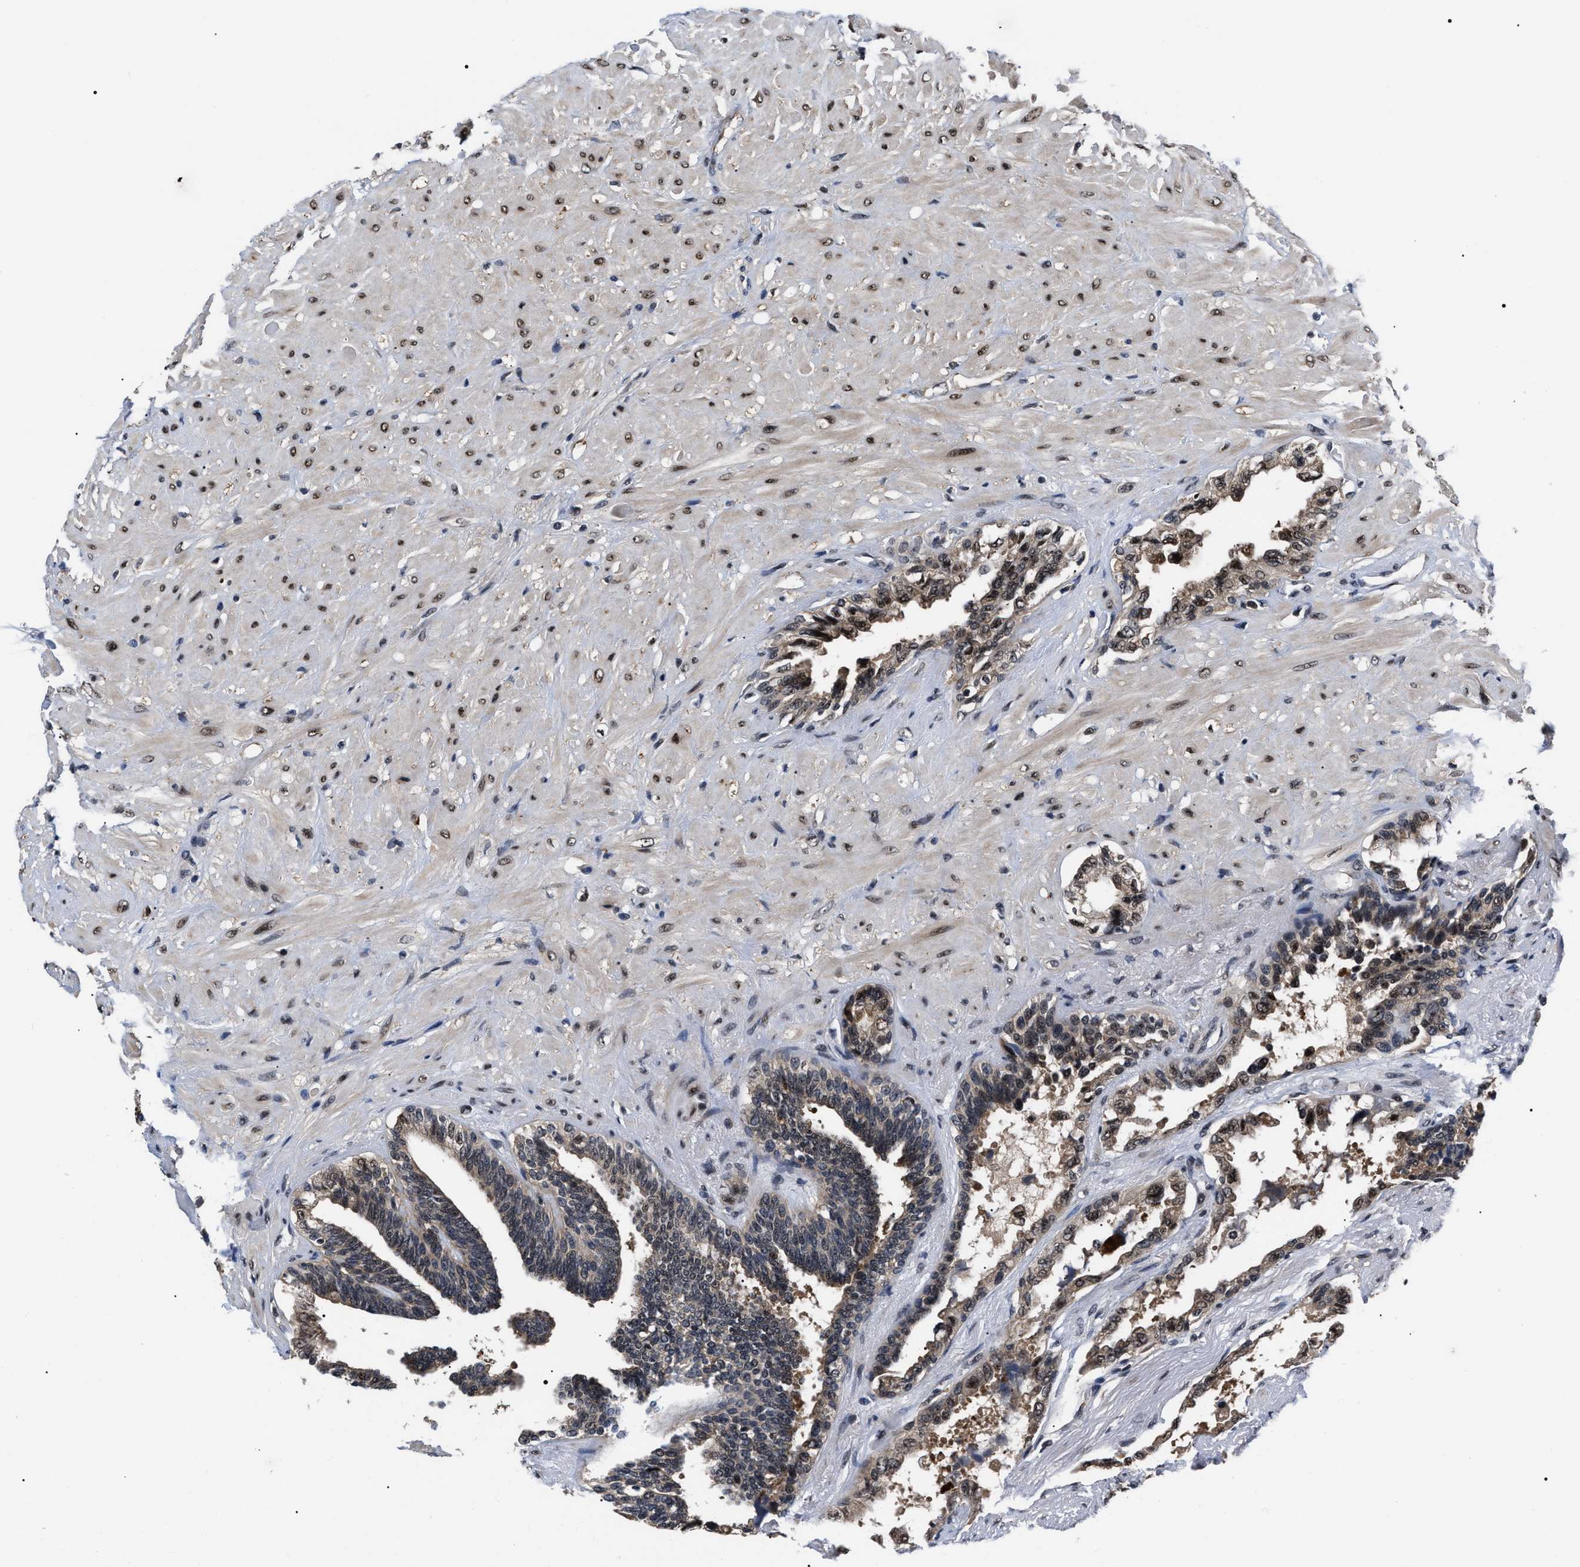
{"staining": {"intensity": "weak", "quantity": ">75%", "location": "cytoplasmic/membranous,nuclear"}, "tissue": "seminal vesicle", "cell_type": "Glandular cells", "image_type": "normal", "snomed": [{"axis": "morphology", "description": "Normal tissue, NOS"}, {"axis": "topography", "description": "Seminal veicle"}], "caption": "A brown stain highlights weak cytoplasmic/membranous,nuclear expression of a protein in glandular cells of benign seminal vesicle. Using DAB (brown) and hematoxylin (blue) stains, captured at high magnification using brightfield microscopy.", "gene": "CSNK2A1", "patient": {"sex": "male", "age": 61}}